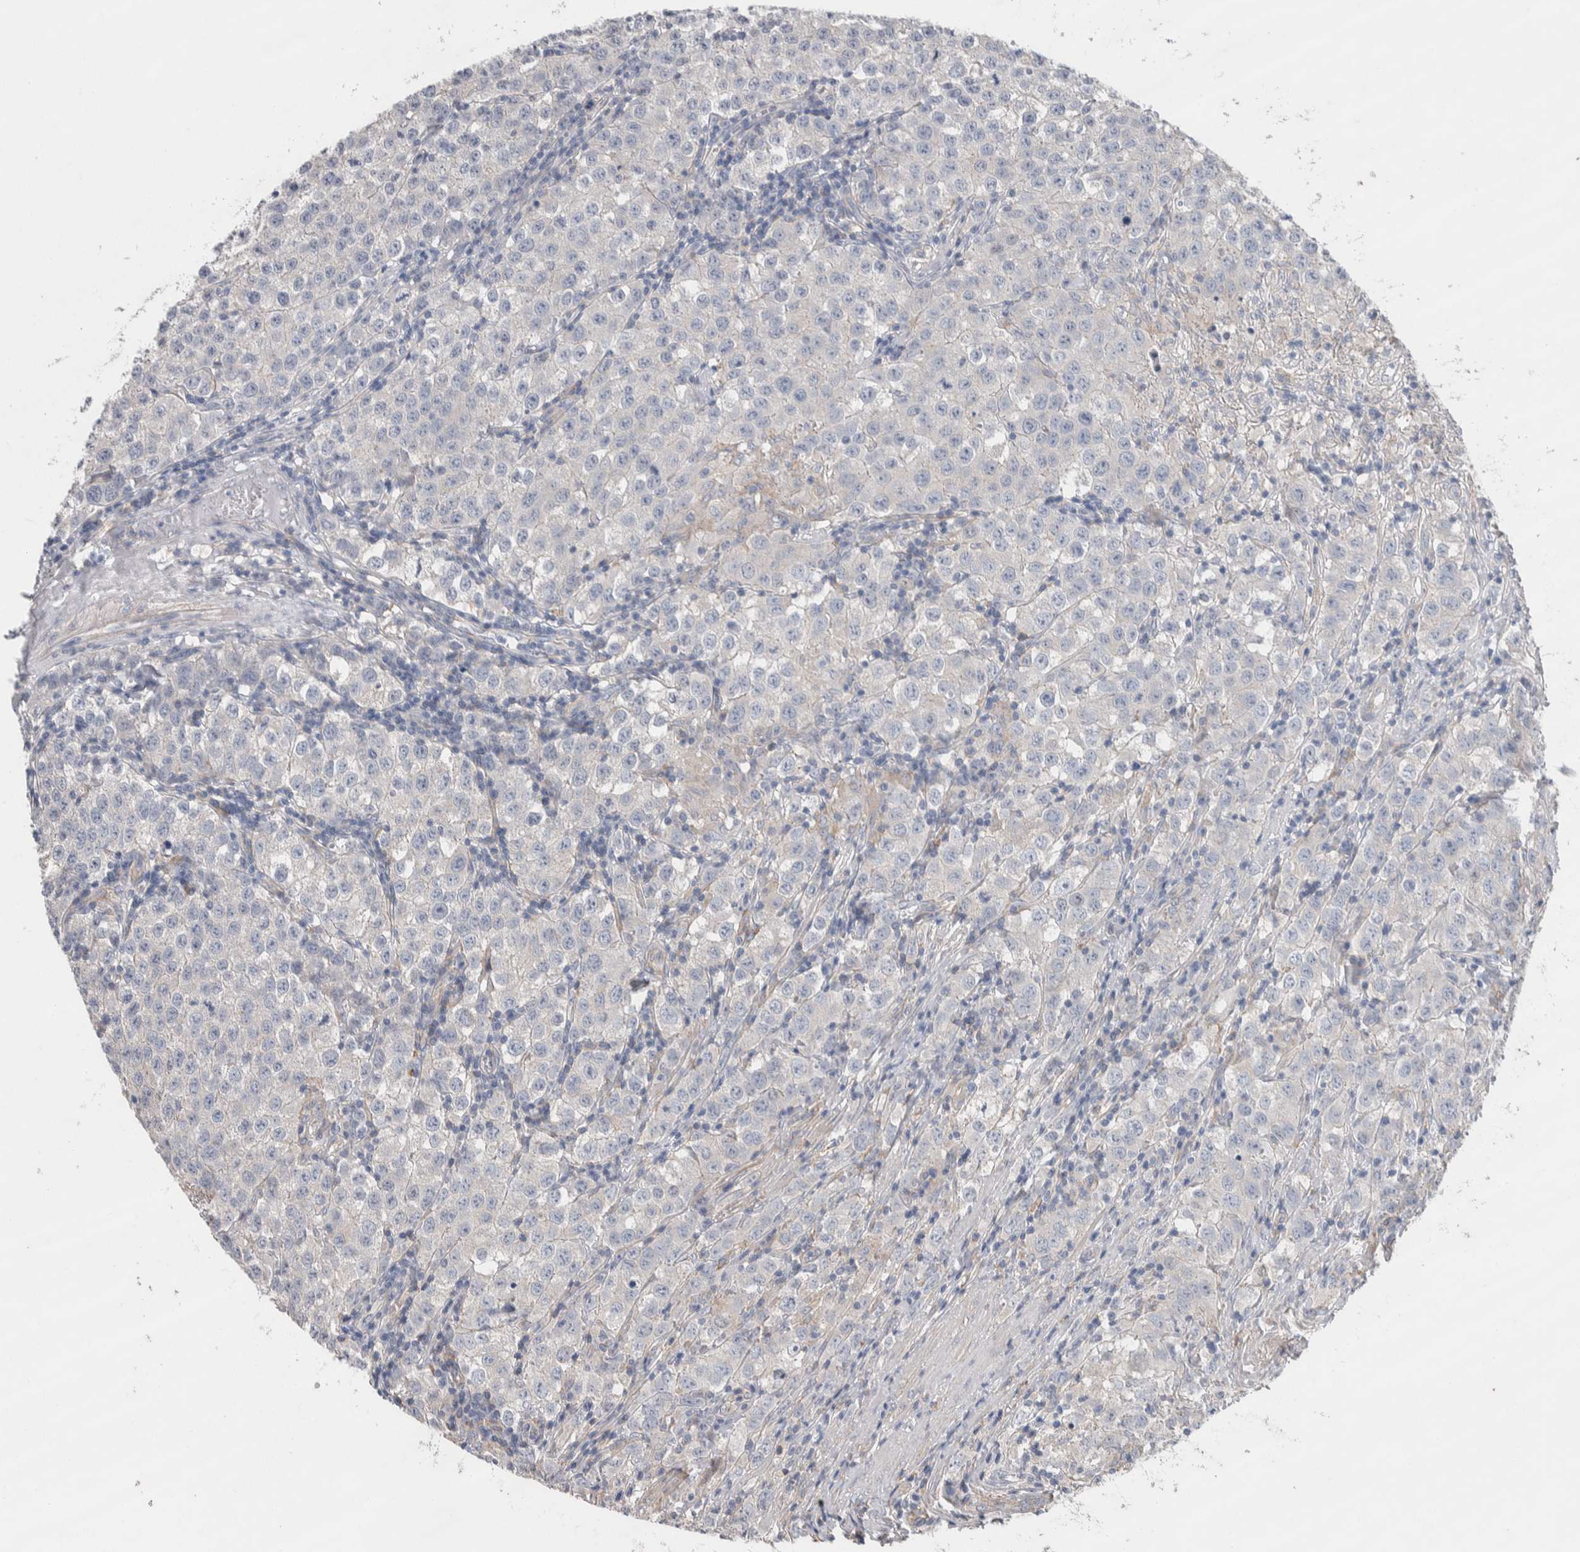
{"staining": {"intensity": "negative", "quantity": "none", "location": "none"}, "tissue": "testis cancer", "cell_type": "Tumor cells", "image_type": "cancer", "snomed": [{"axis": "morphology", "description": "Seminoma, NOS"}, {"axis": "morphology", "description": "Carcinoma, Embryonal, NOS"}, {"axis": "topography", "description": "Testis"}], "caption": "DAB (3,3'-diaminobenzidine) immunohistochemical staining of testis embryonal carcinoma displays no significant positivity in tumor cells. (Stains: DAB IHC with hematoxylin counter stain, Microscopy: brightfield microscopy at high magnification).", "gene": "GCNA", "patient": {"sex": "male", "age": 43}}